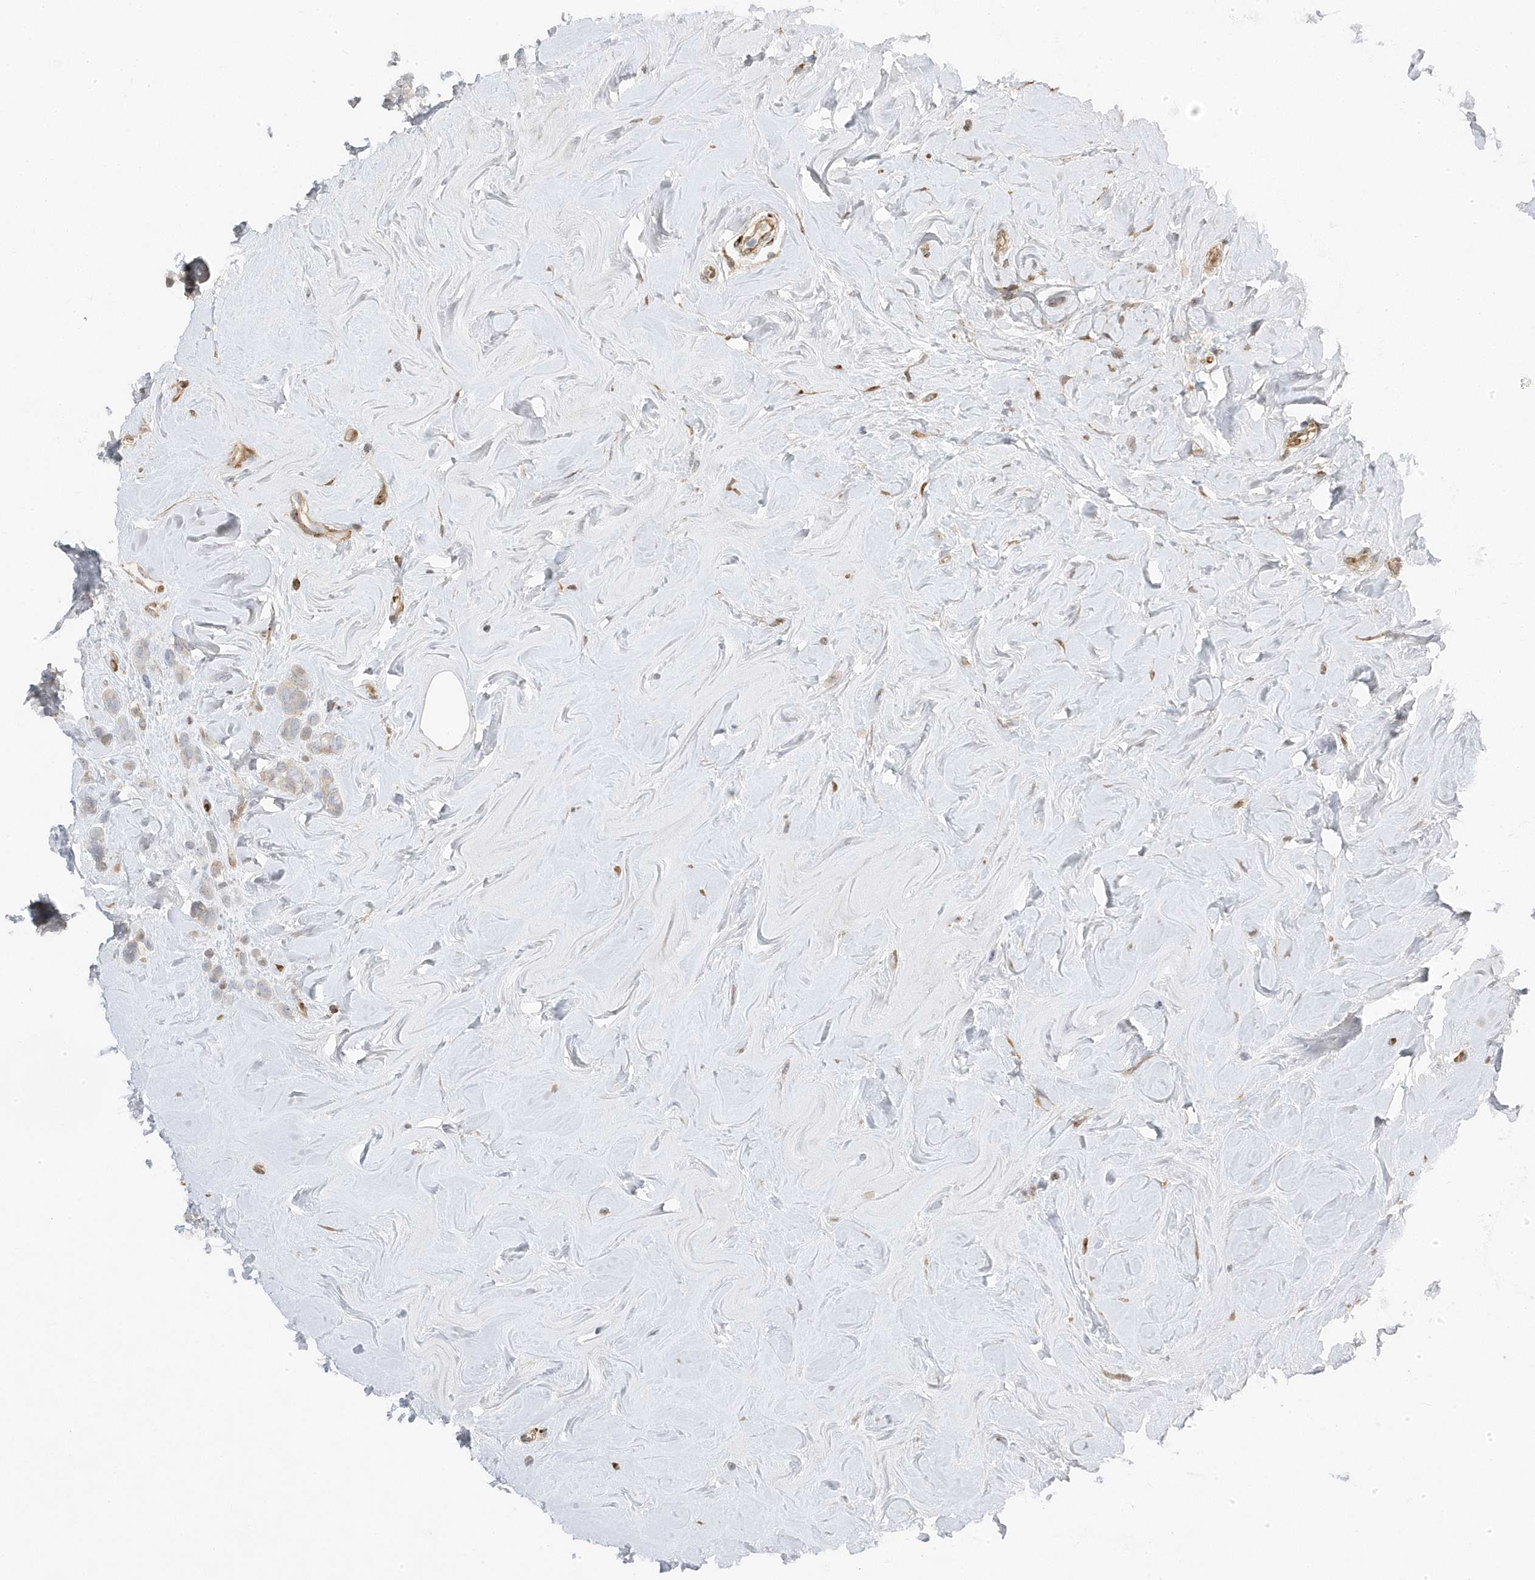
{"staining": {"intensity": "weak", "quantity": "<25%", "location": "cytoplasmic/membranous"}, "tissue": "breast cancer", "cell_type": "Tumor cells", "image_type": "cancer", "snomed": [{"axis": "morphology", "description": "Lobular carcinoma"}, {"axis": "topography", "description": "Breast"}], "caption": "Protein analysis of breast lobular carcinoma demonstrates no significant staining in tumor cells.", "gene": "MAP7D3", "patient": {"sex": "female", "age": 47}}